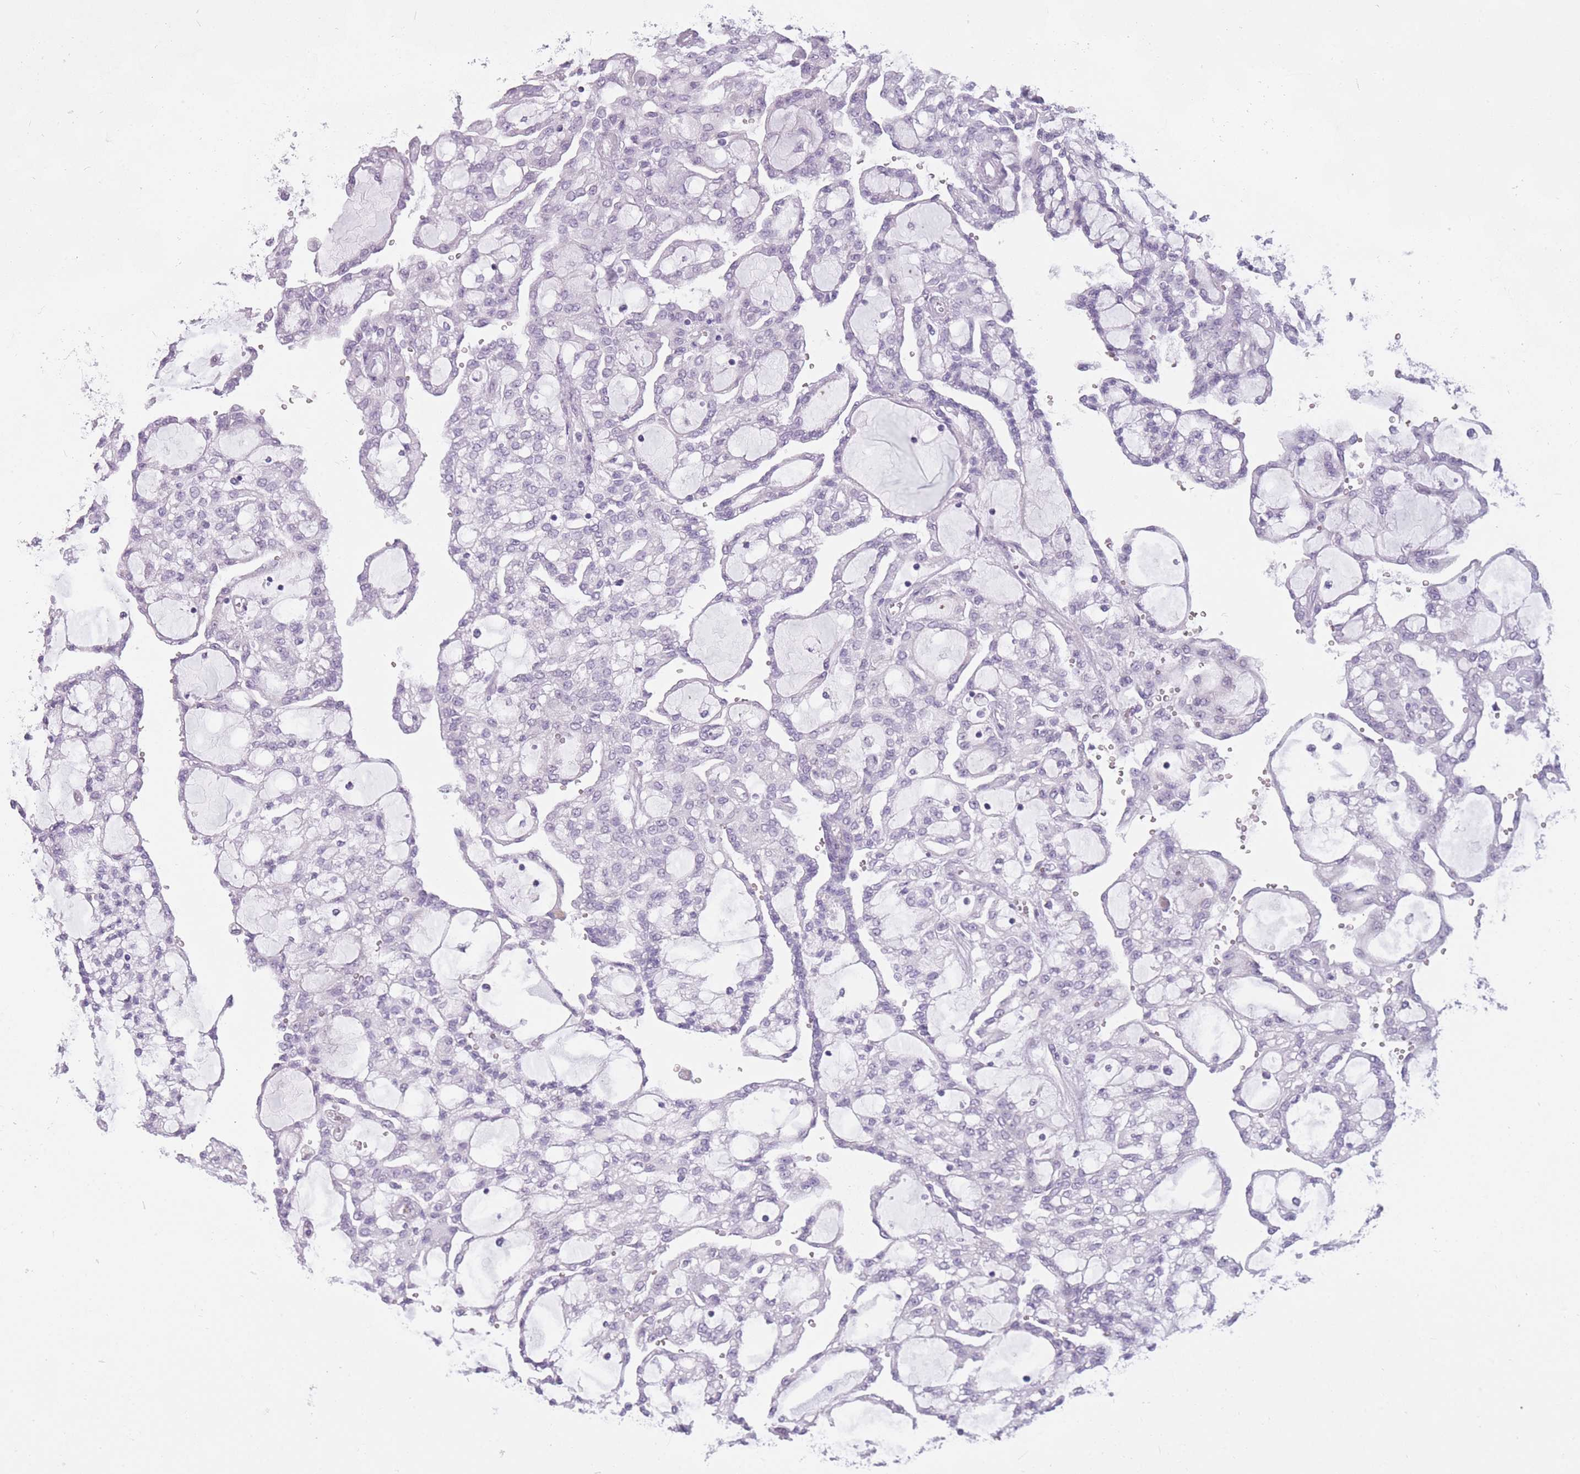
{"staining": {"intensity": "negative", "quantity": "none", "location": "none"}, "tissue": "renal cancer", "cell_type": "Tumor cells", "image_type": "cancer", "snomed": [{"axis": "morphology", "description": "Adenocarcinoma, NOS"}, {"axis": "topography", "description": "Kidney"}], "caption": "Renal cancer was stained to show a protein in brown. There is no significant positivity in tumor cells.", "gene": "GOLGA6D", "patient": {"sex": "male", "age": 63}}